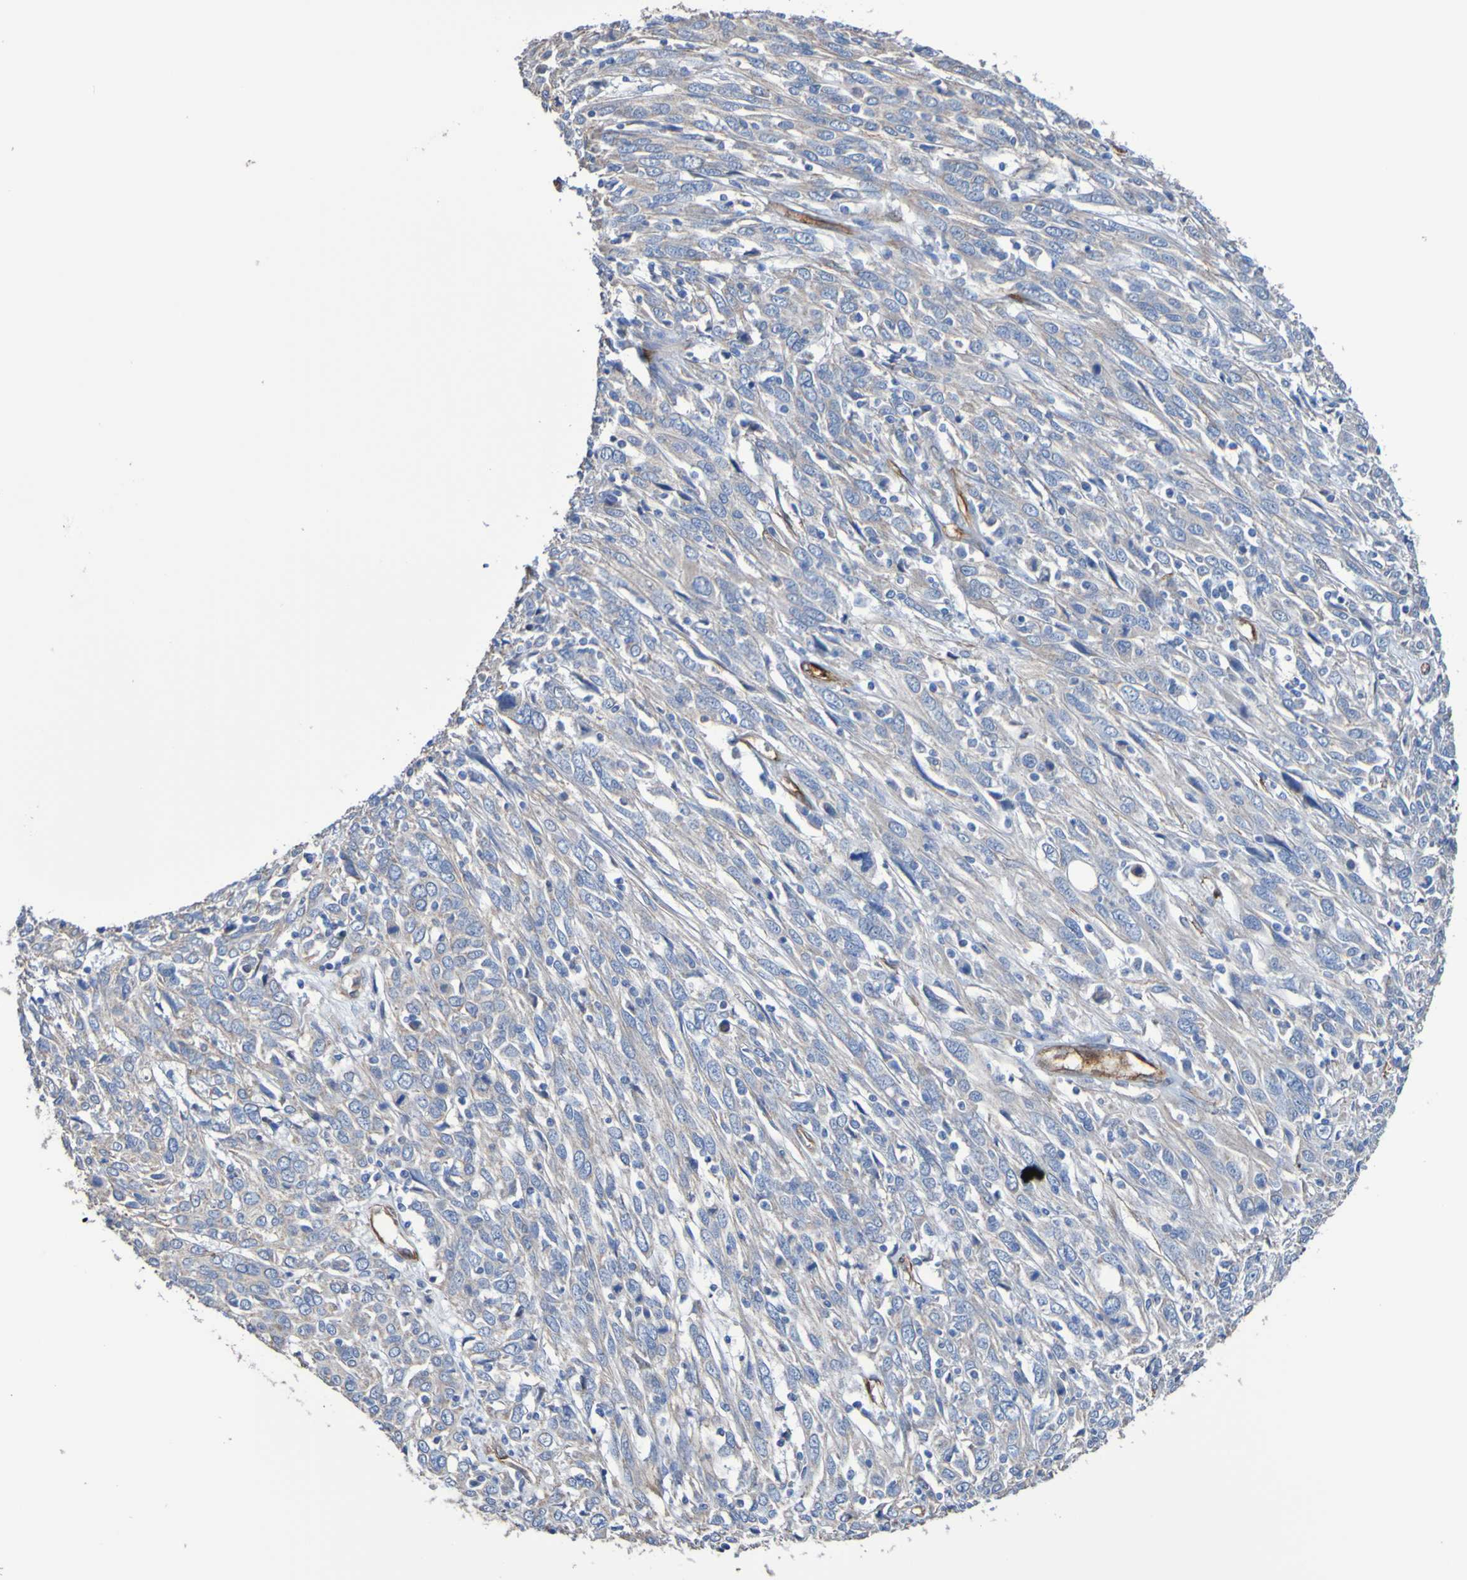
{"staining": {"intensity": "weak", "quantity": "25%-75%", "location": "cytoplasmic/membranous"}, "tissue": "cervical cancer", "cell_type": "Tumor cells", "image_type": "cancer", "snomed": [{"axis": "morphology", "description": "Squamous cell carcinoma, NOS"}, {"axis": "topography", "description": "Cervix"}], "caption": "Cervical cancer (squamous cell carcinoma) tissue shows weak cytoplasmic/membranous expression in approximately 25%-75% of tumor cells, visualized by immunohistochemistry.", "gene": "ELMOD3", "patient": {"sex": "female", "age": 46}}